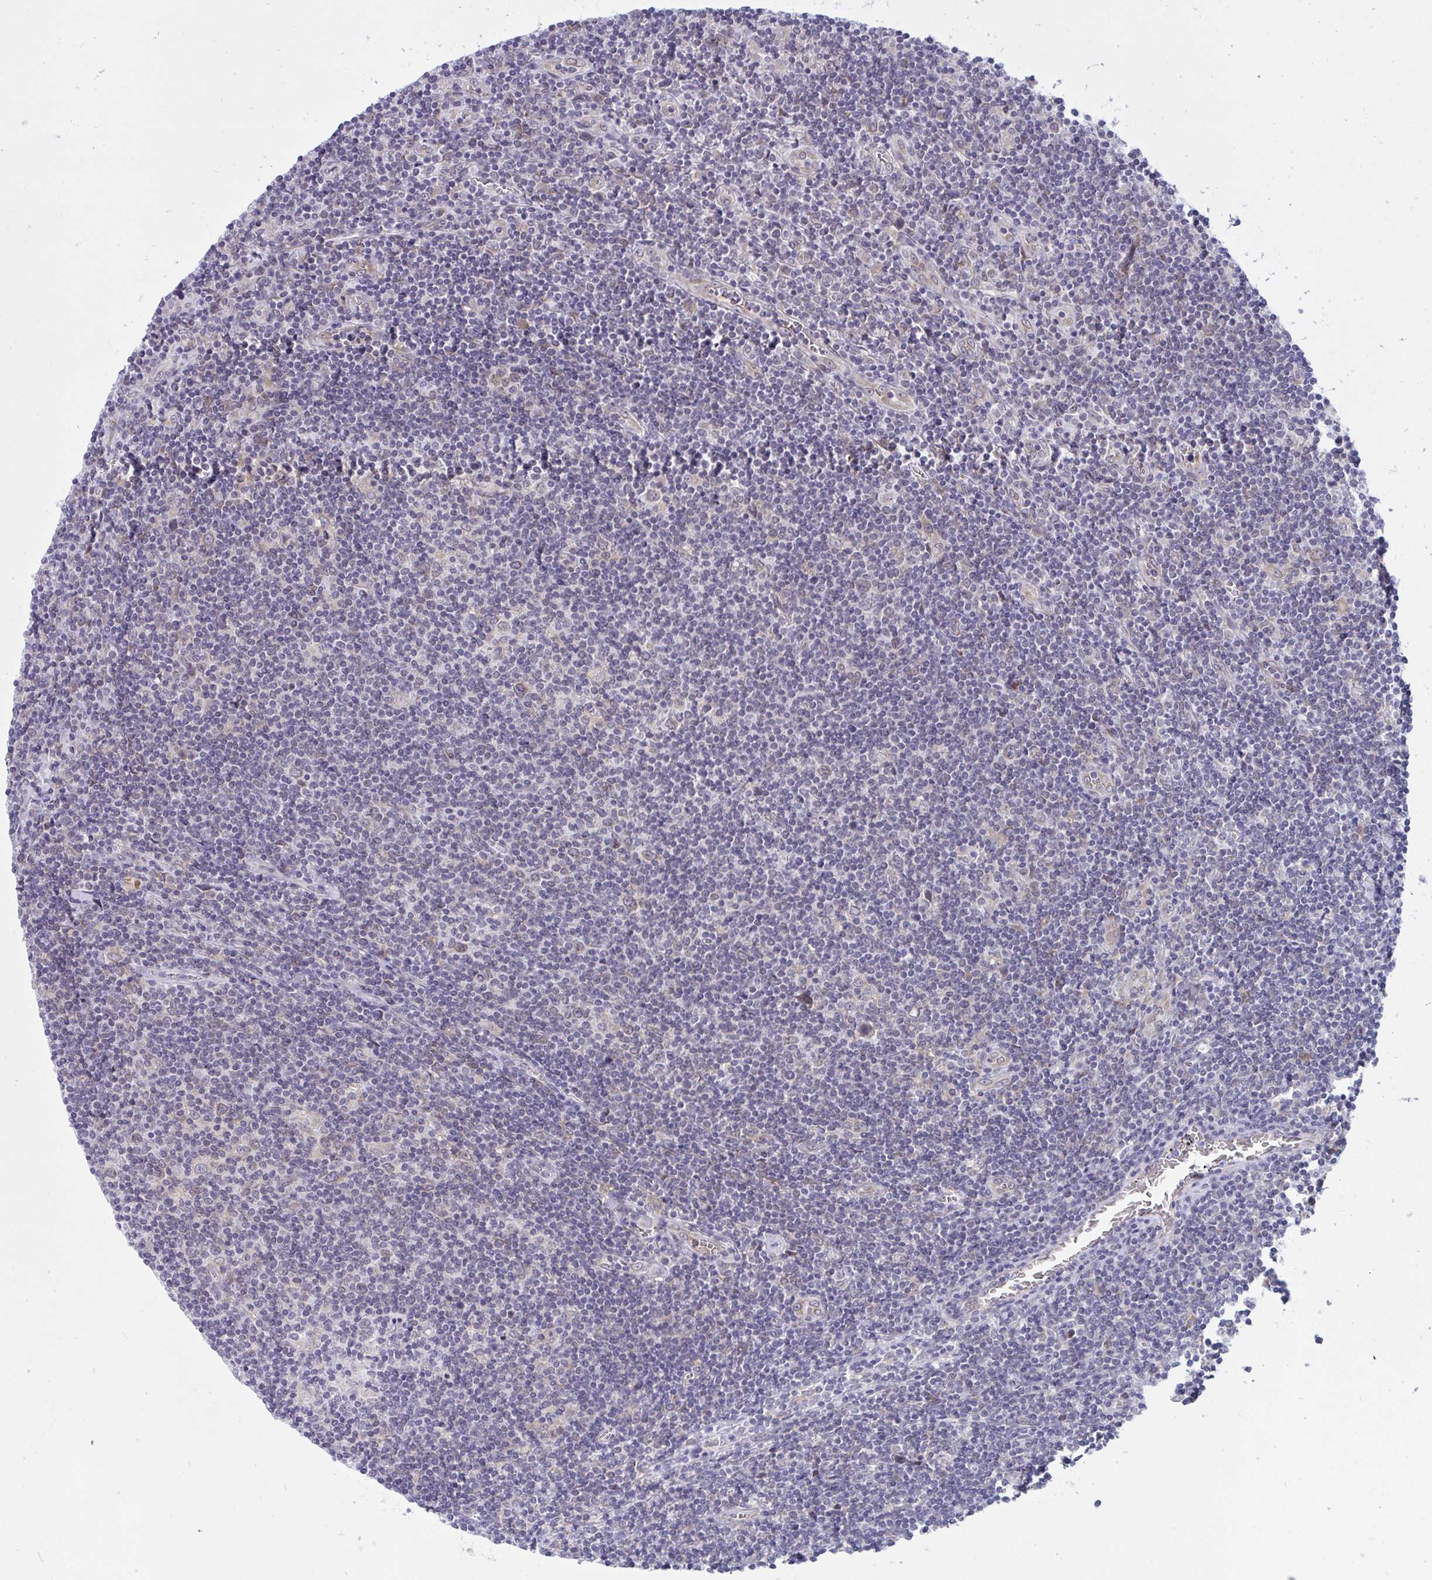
{"staining": {"intensity": "weak", "quantity": "25%-75%", "location": "cytoplasmic/membranous"}, "tissue": "lymphoma", "cell_type": "Tumor cells", "image_type": "cancer", "snomed": [{"axis": "morphology", "description": "Hodgkin's disease, NOS"}, {"axis": "topography", "description": "Lymph node"}], "caption": "Lymphoma tissue demonstrates weak cytoplasmic/membranous staining in approximately 25%-75% of tumor cells, visualized by immunohistochemistry. Ihc stains the protein of interest in brown and the nuclei are stained blue.", "gene": "CAMLG", "patient": {"sex": "male", "age": 40}}